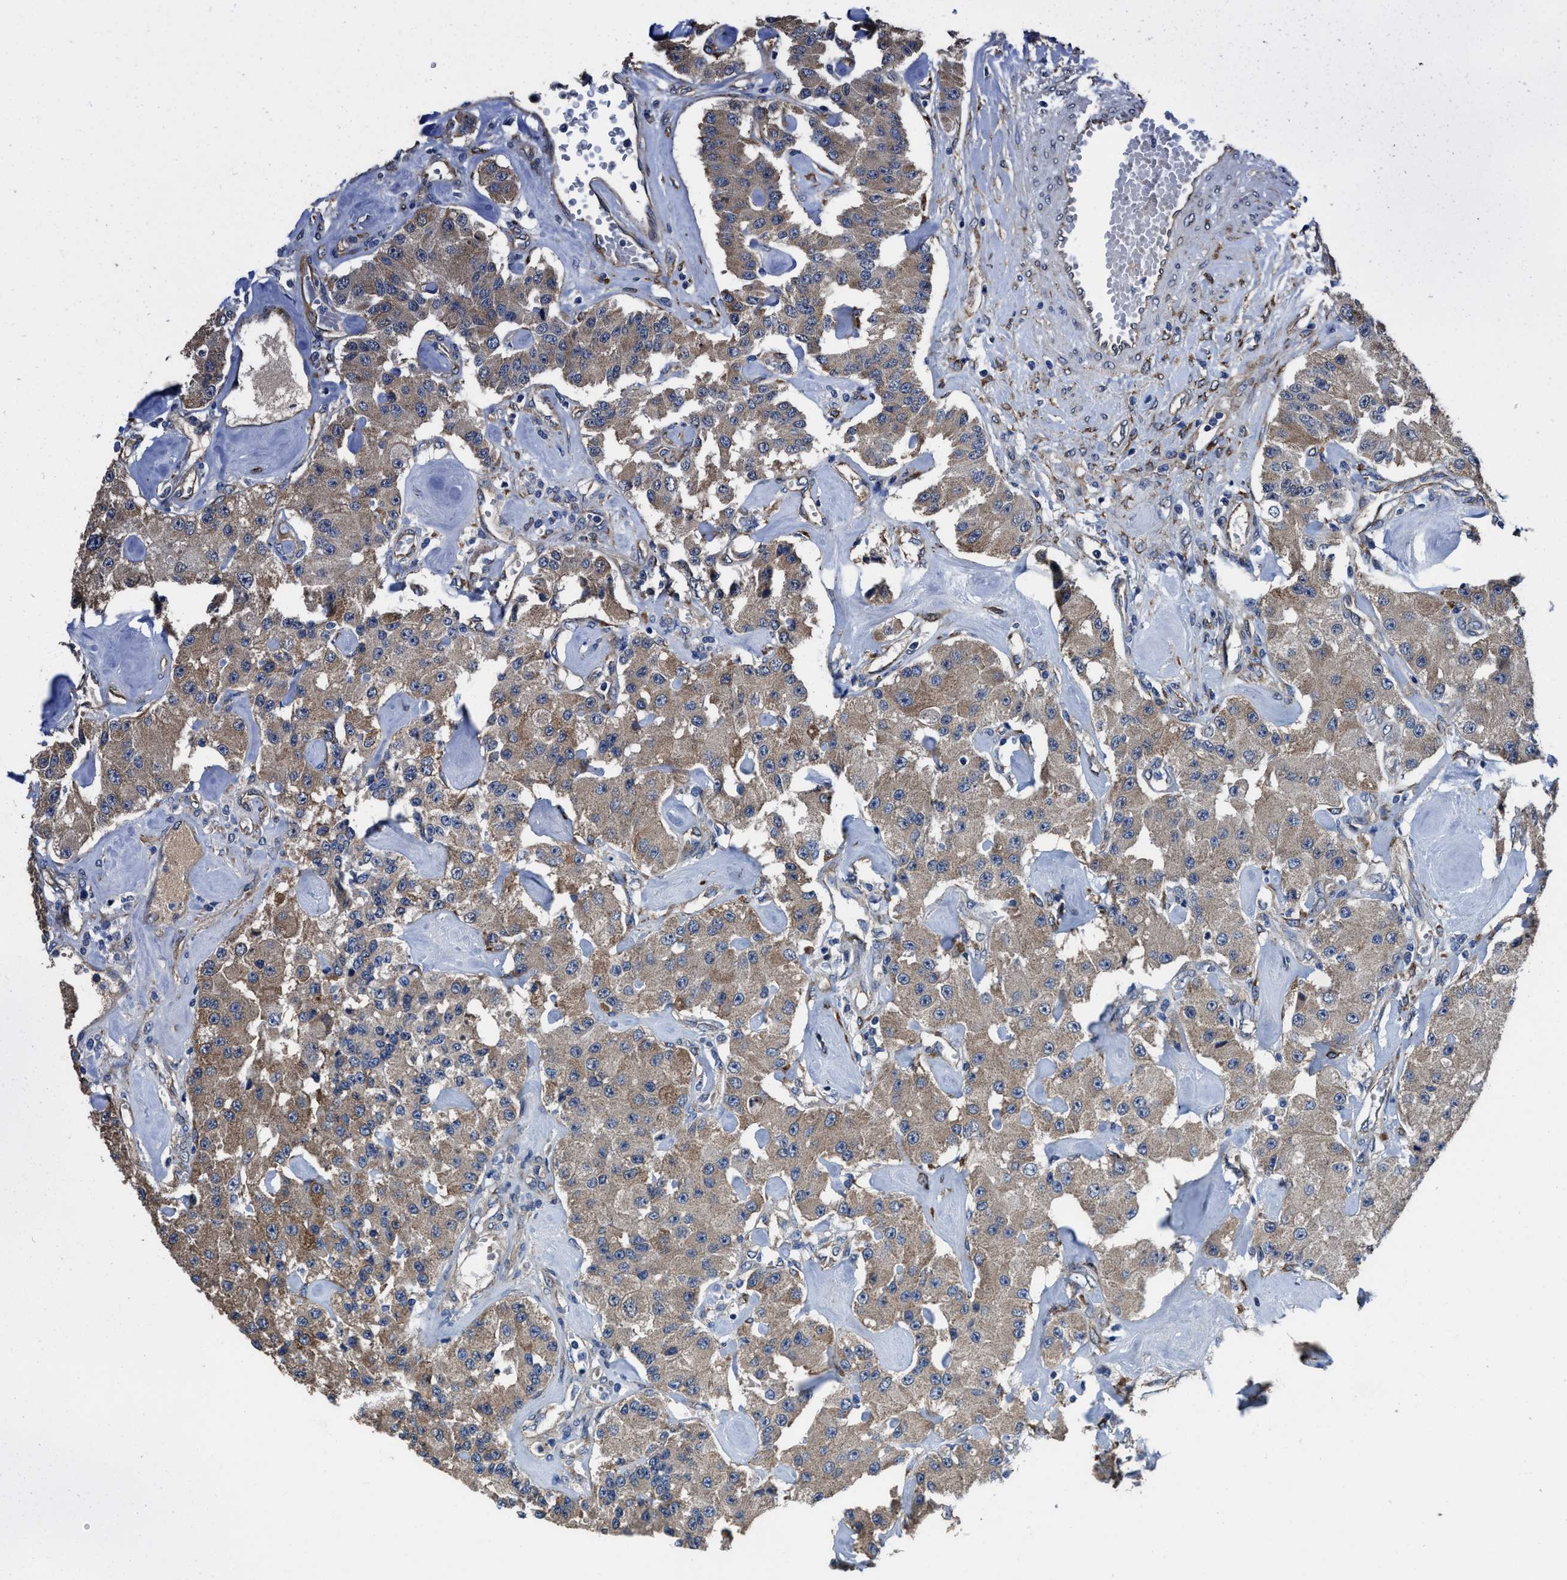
{"staining": {"intensity": "moderate", "quantity": ">75%", "location": "cytoplasmic/membranous"}, "tissue": "carcinoid", "cell_type": "Tumor cells", "image_type": "cancer", "snomed": [{"axis": "morphology", "description": "Carcinoid, malignant, NOS"}, {"axis": "topography", "description": "Pancreas"}], "caption": "The histopathology image shows a brown stain indicating the presence of a protein in the cytoplasmic/membranous of tumor cells in carcinoid.", "gene": "IDNK", "patient": {"sex": "male", "age": 41}}